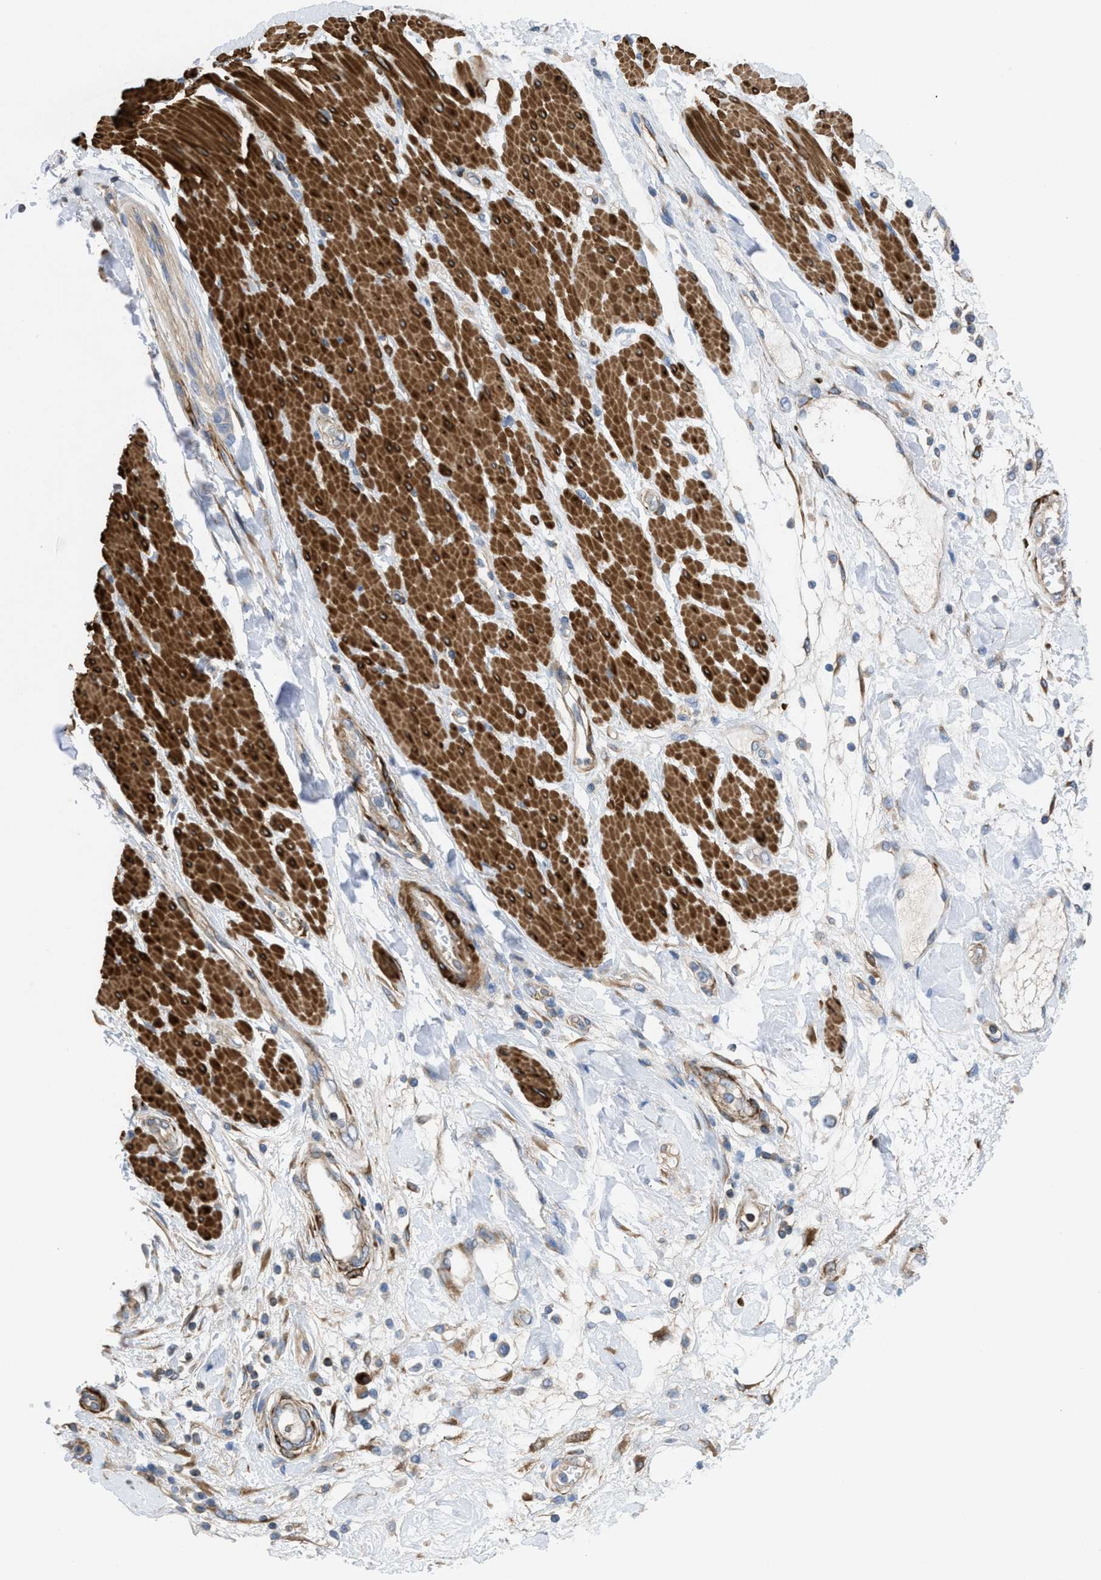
{"staining": {"intensity": "weak", "quantity": "25%-75%", "location": "cytoplasmic/membranous"}, "tissue": "adipose tissue", "cell_type": "Adipocytes", "image_type": "normal", "snomed": [{"axis": "morphology", "description": "Normal tissue, NOS"}, {"axis": "morphology", "description": "Adenocarcinoma, NOS"}, {"axis": "topography", "description": "Duodenum"}, {"axis": "topography", "description": "Peripheral nerve tissue"}], "caption": "Brown immunohistochemical staining in unremarkable adipose tissue reveals weak cytoplasmic/membranous positivity in about 25%-75% of adipocytes. (Stains: DAB (3,3'-diaminobenzidine) in brown, nuclei in blue, Microscopy: brightfield microscopy at high magnification).", "gene": "CHKB", "patient": {"sex": "female", "age": 60}}